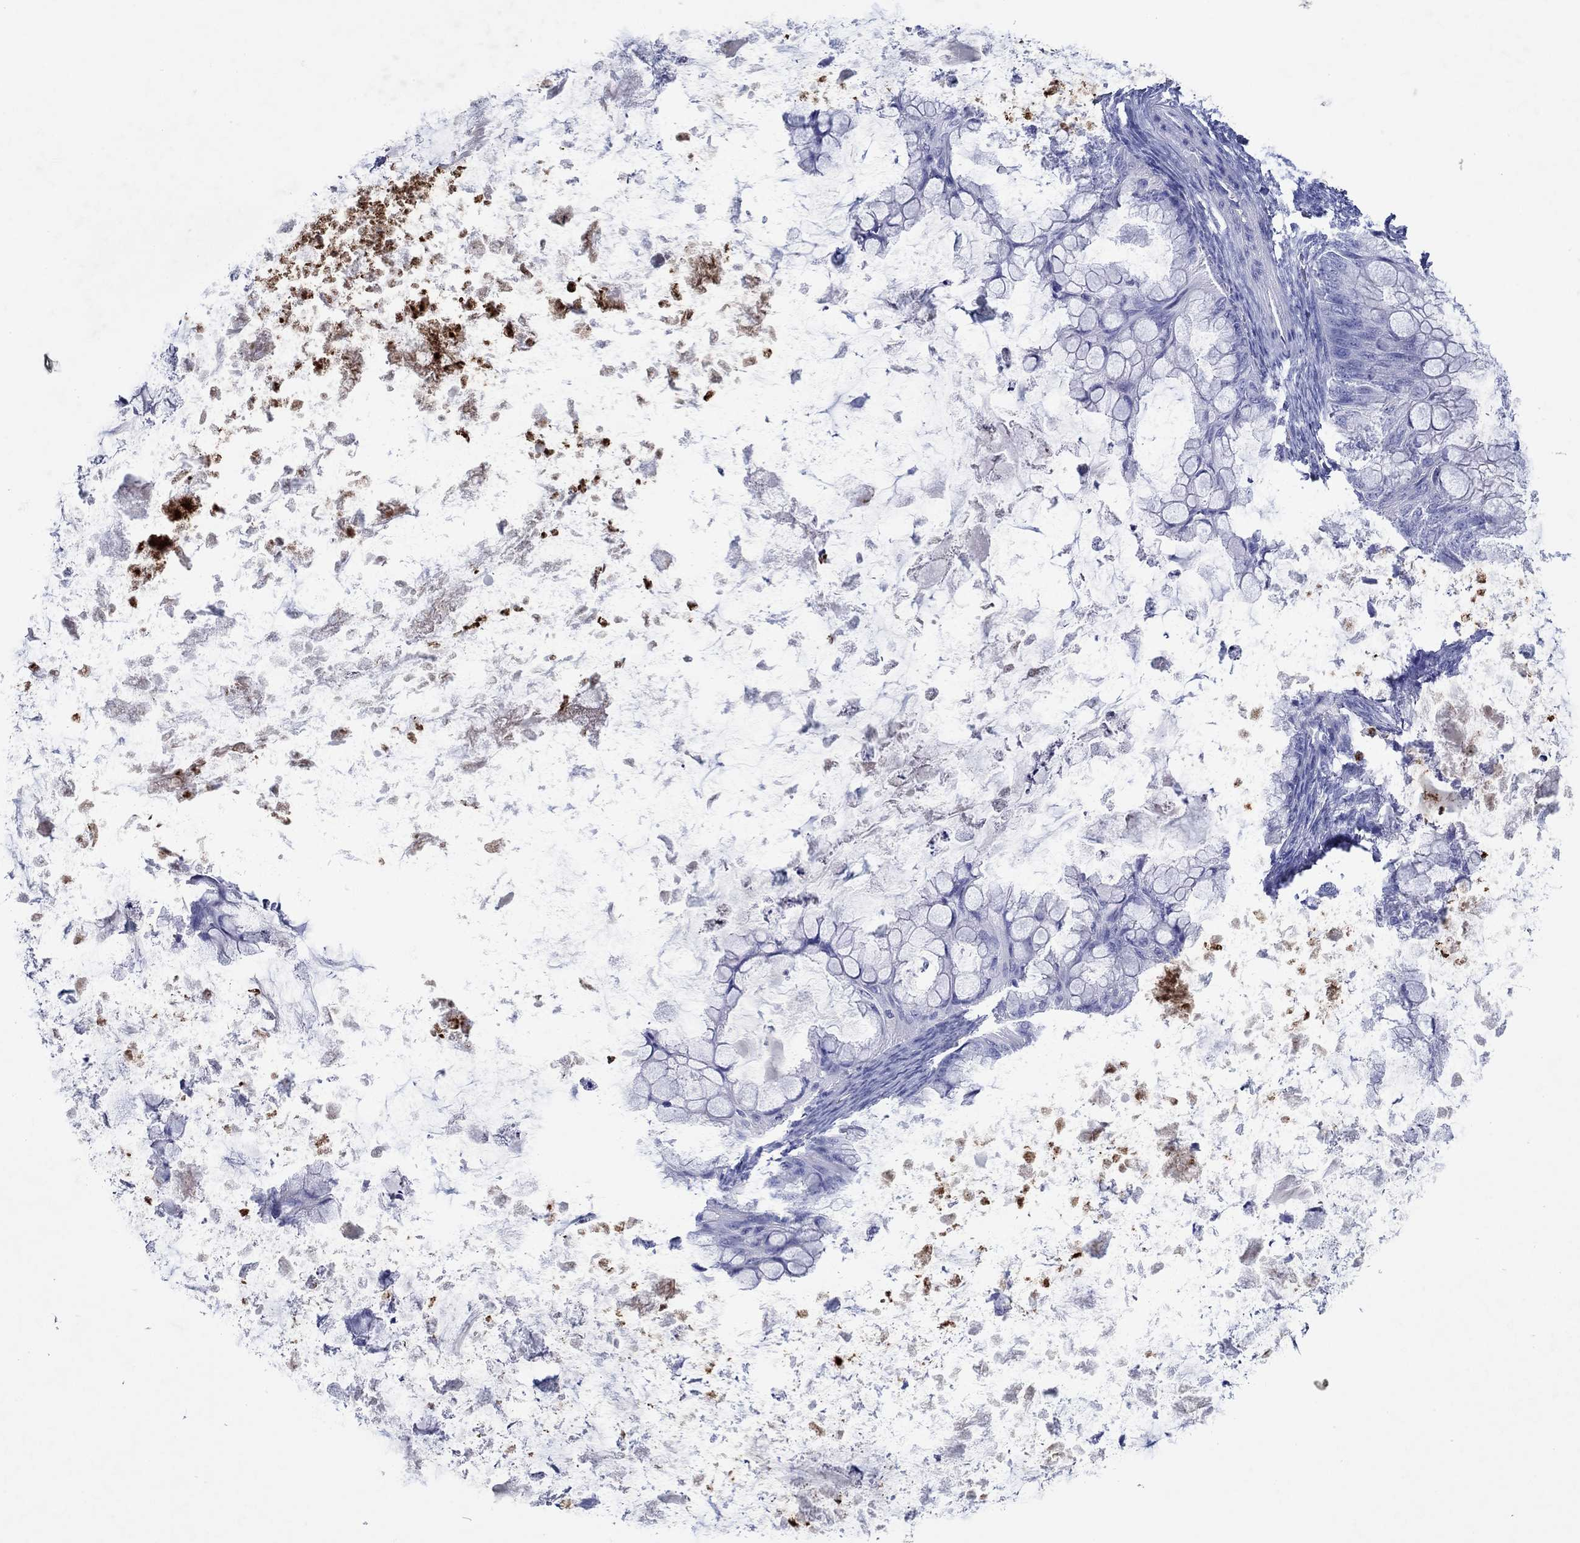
{"staining": {"intensity": "negative", "quantity": "none", "location": "none"}, "tissue": "ovarian cancer", "cell_type": "Tumor cells", "image_type": "cancer", "snomed": [{"axis": "morphology", "description": "Cystadenocarcinoma, mucinous, NOS"}, {"axis": "topography", "description": "Ovary"}], "caption": "Ovarian mucinous cystadenocarcinoma was stained to show a protein in brown. There is no significant staining in tumor cells. The staining was performed using DAB (3,3'-diaminobenzidine) to visualize the protein expression in brown, while the nuclei were stained in blue with hematoxylin (Magnification: 20x).", "gene": "EPX", "patient": {"sex": "female", "age": 35}}